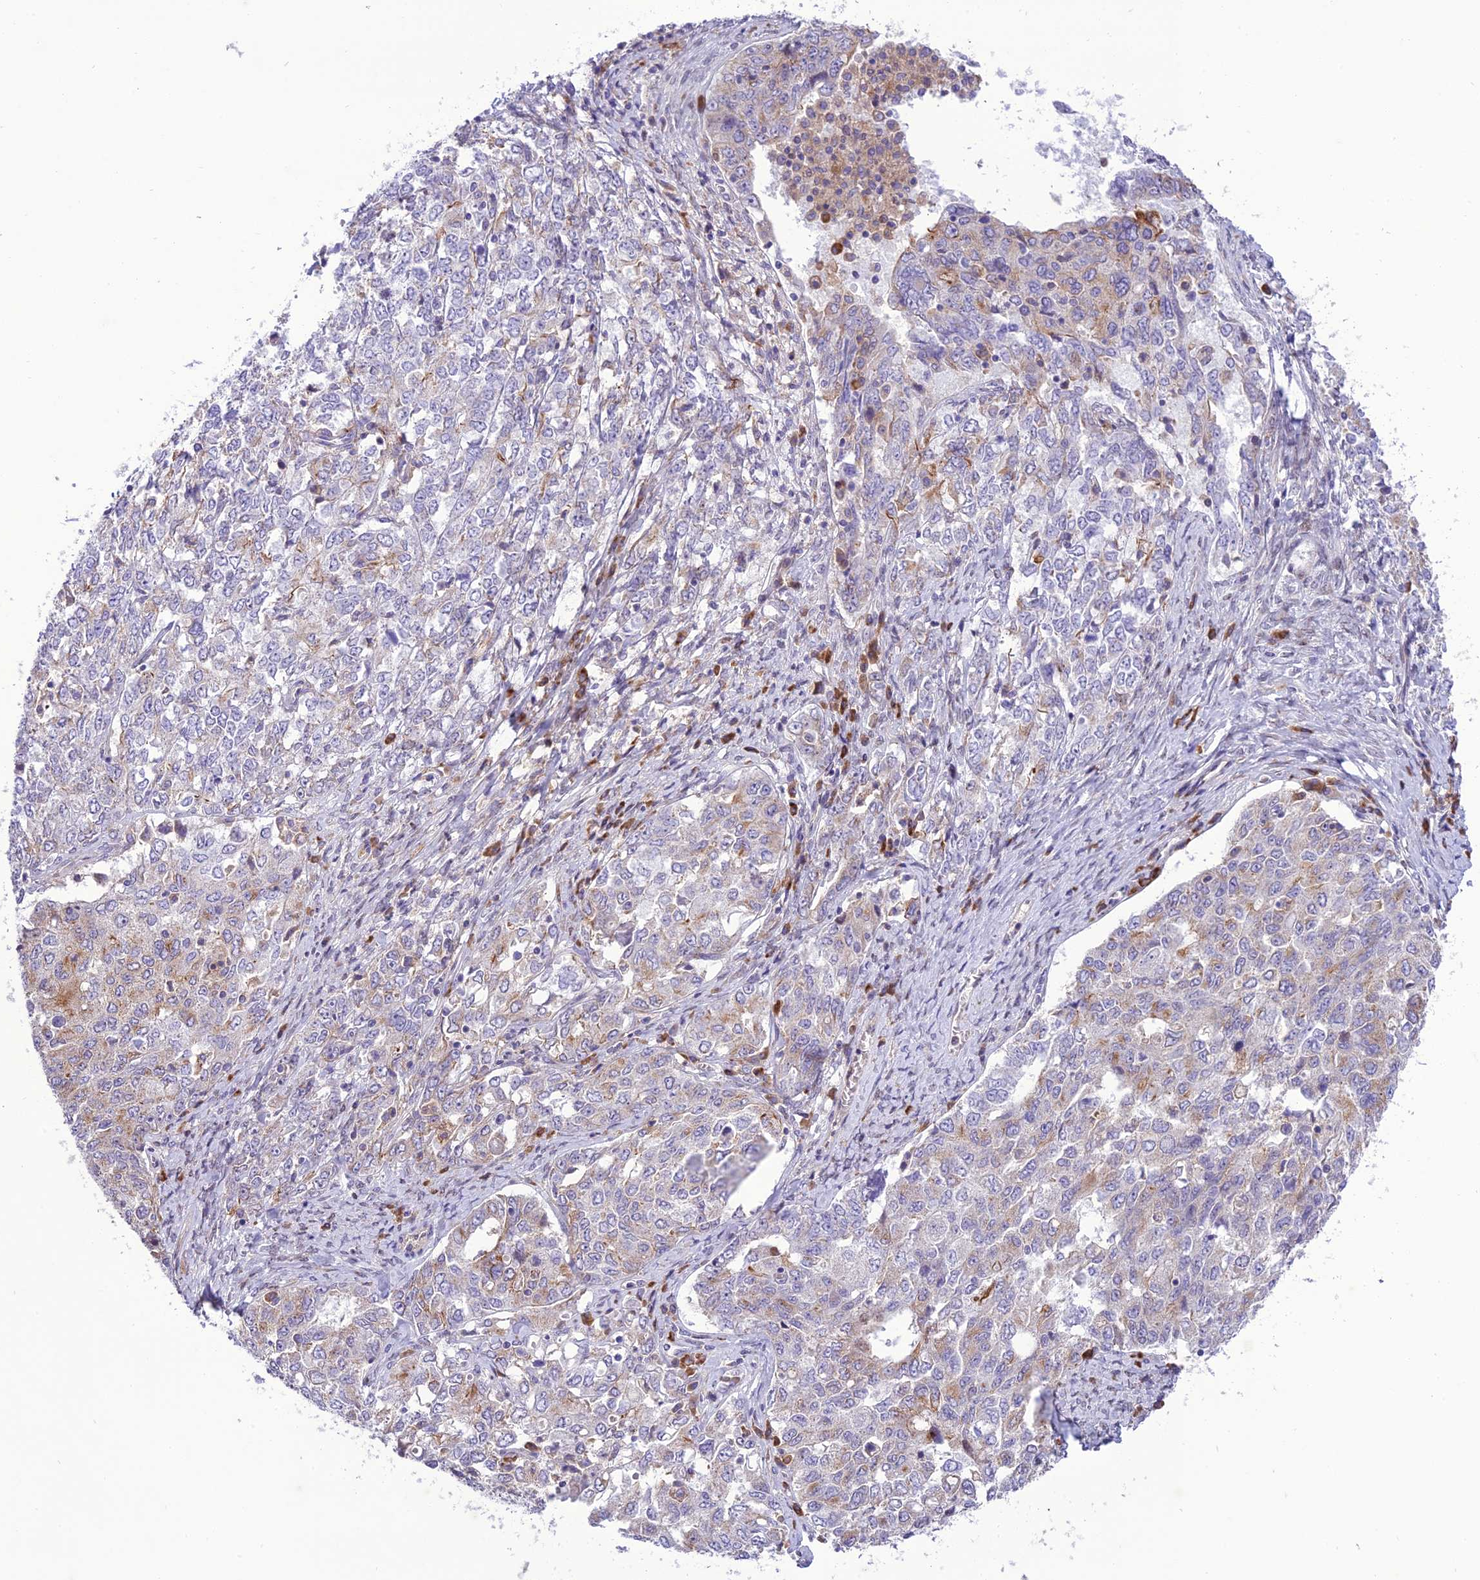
{"staining": {"intensity": "moderate", "quantity": "<25%", "location": "cytoplasmic/membranous"}, "tissue": "ovarian cancer", "cell_type": "Tumor cells", "image_type": "cancer", "snomed": [{"axis": "morphology", "description": "Carcinoma, endometroid"}, {"axis": "topography", "description": "Ovary"}], "caption": "Protein staining of ovarian endometroid carcinoma tissue shows moderate cytoplasmic/membranous expression in approximately <25% of tumor cells. (IHC, brightfield microscopy, high magnification).", "gene": "JMY", "patient": {"sex": "female", "age": 62}}